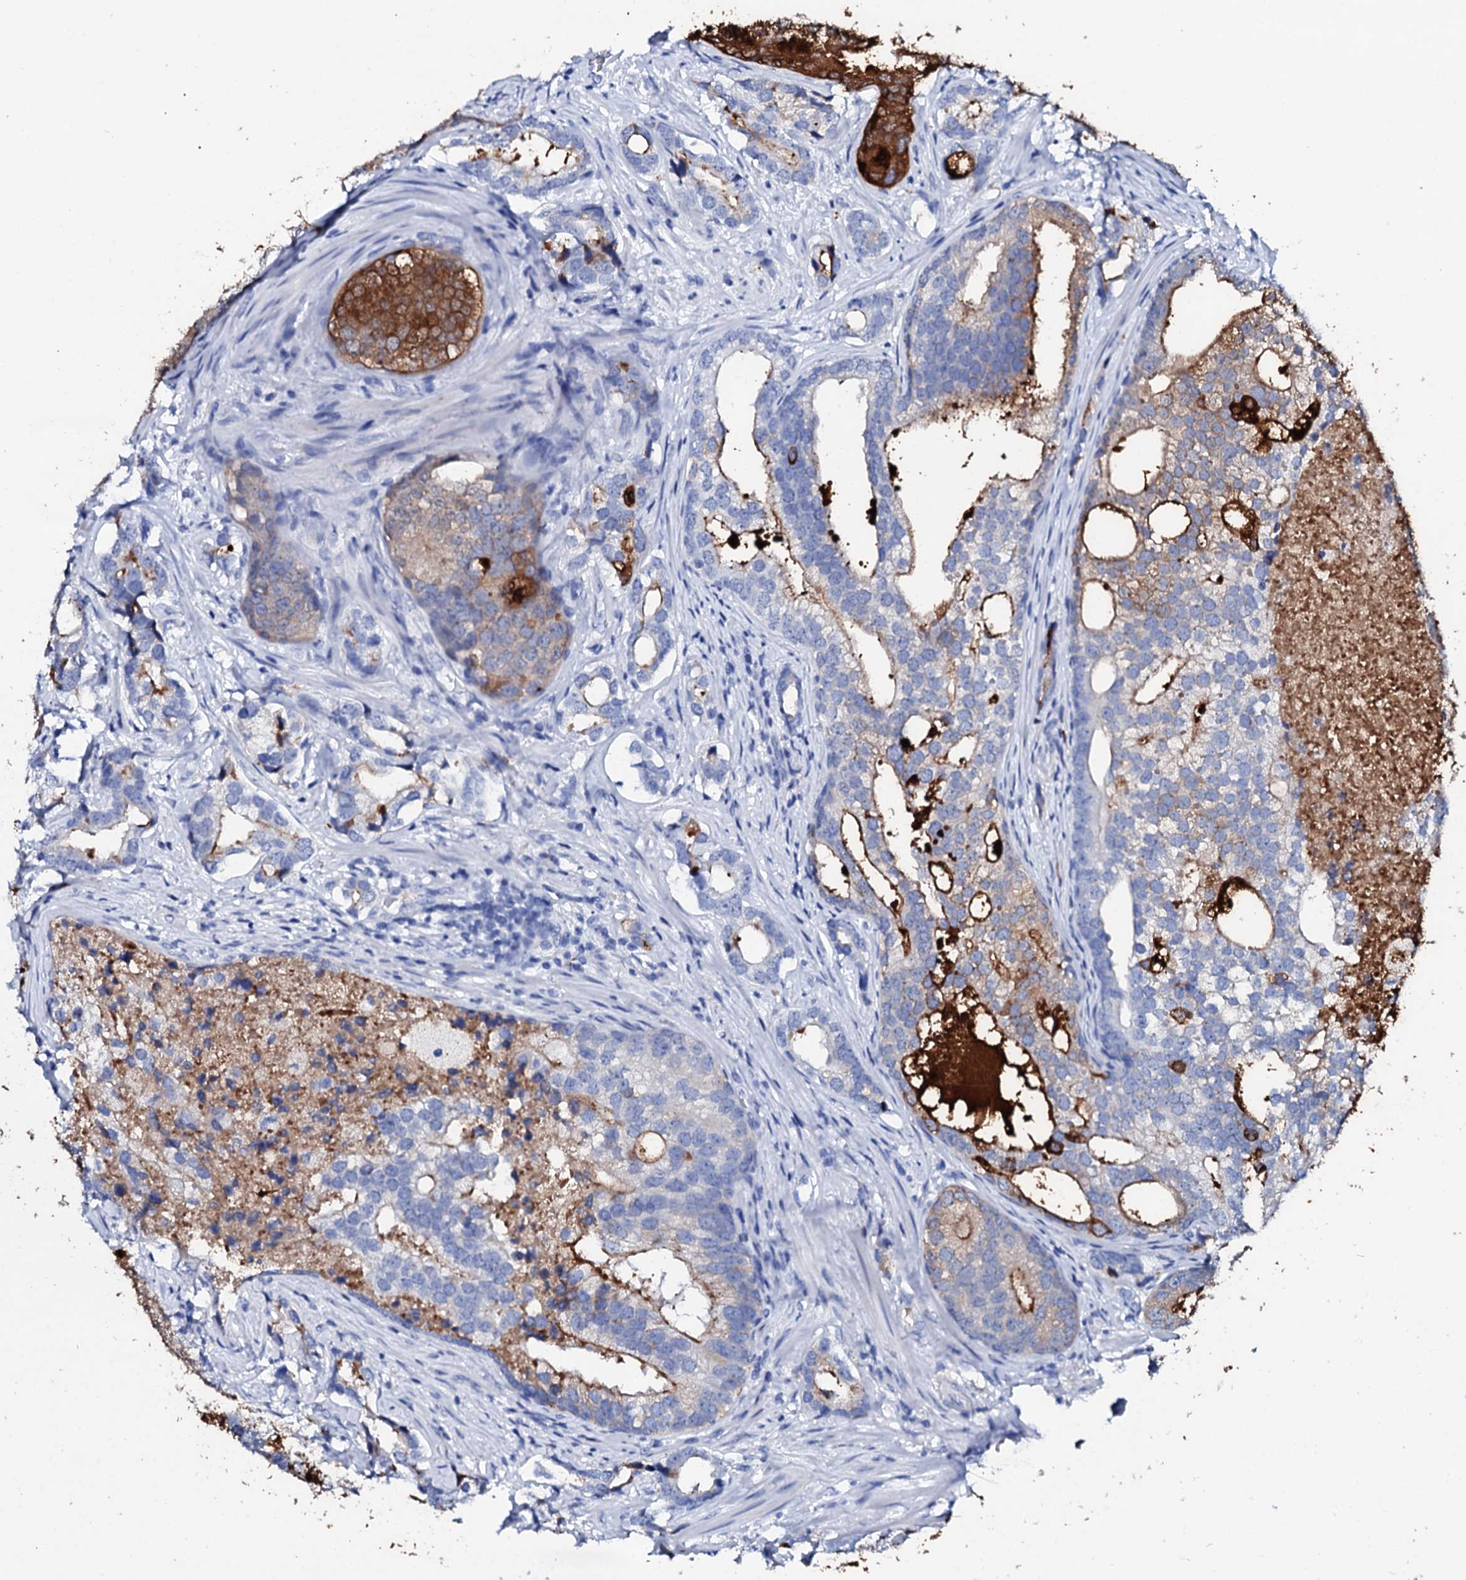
{"staining": {"intensity": "moderate", "quantity": "<25%", "location": "cytoplasmic/membranous"}, "tissue": "prostate cancer", "cell_type": "Tumor cells", "image_type": "cancer", "snomed": [{"axis": "morphology", "description": "Adenocarcinoma, High grade"}, {"axis": "topography", "description": "Prostate"}], "caption": "Immunohistochemistry (DAB) staining of prostate cancer (high-grade adenocarcinoma) exhibits moderate cytoplasmic/membranous protein expression in about <25% of tumor cells. (brown staining indicates protein expression, while blue staining denotes nuclei).", "gene": "SPATA19", "patient": {"sex": "male", "age": 75}}